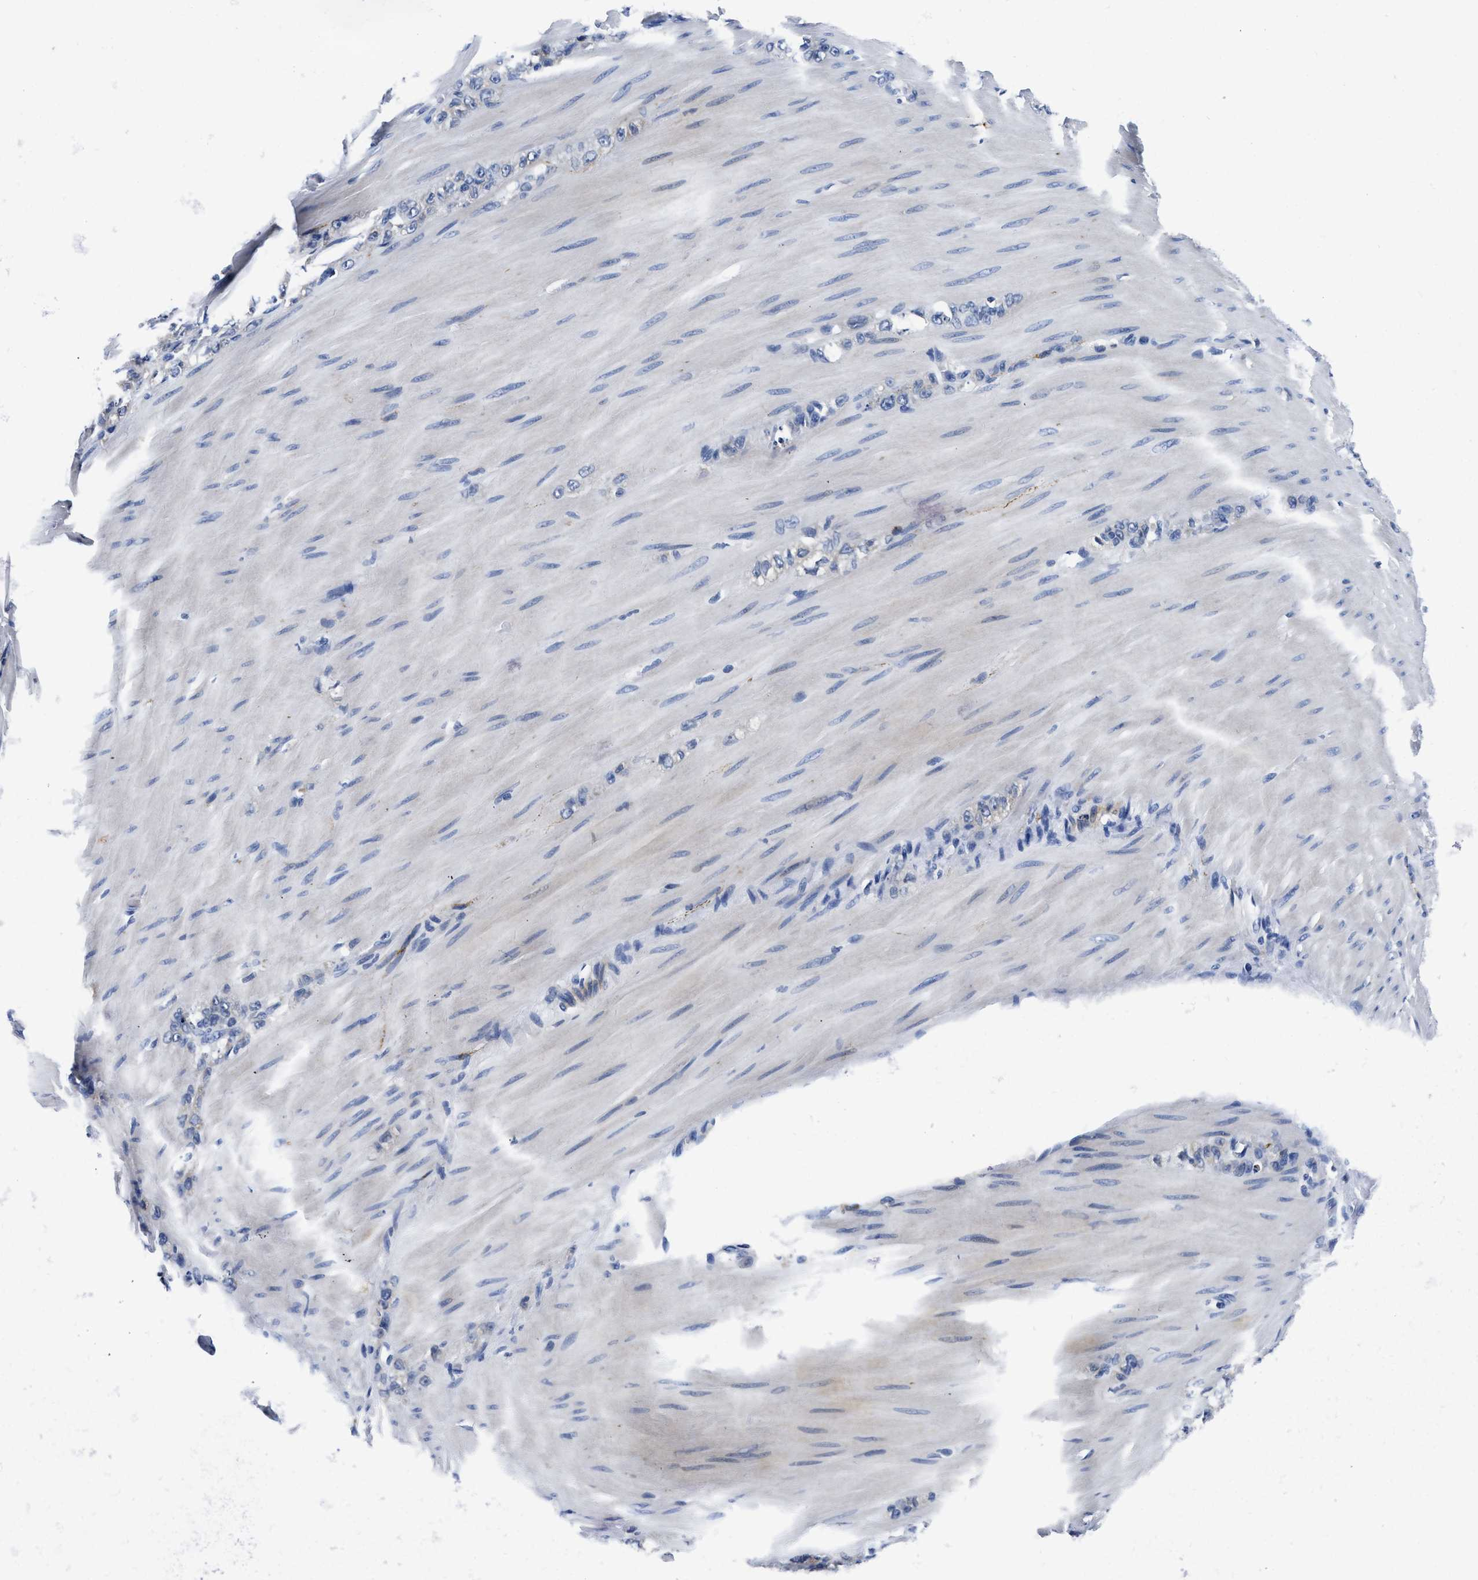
{"staining": {"intensity": "negative", "quantity": "none", "location": "none"}, "tissue": "stomach cancer", "cell_type": "Tumor cells", "image_type": "cancer", "snomed": [{"axis": "morphology", "description": "Normal tissue, NOS"}, {"axis": "morphology", "description": "Adenocarcinoma, NOS"}, {"axis": "topography", "description": "Stomach"}], "caption": "An immunohistochemistry (IHC) image of adenocarcinoma (stomach) is shown. There is no staining in tumor cells of adenocarcinoma (stomach).", "gene": "SLC35F1", "patient": {"sex": "male", "age": 82}}